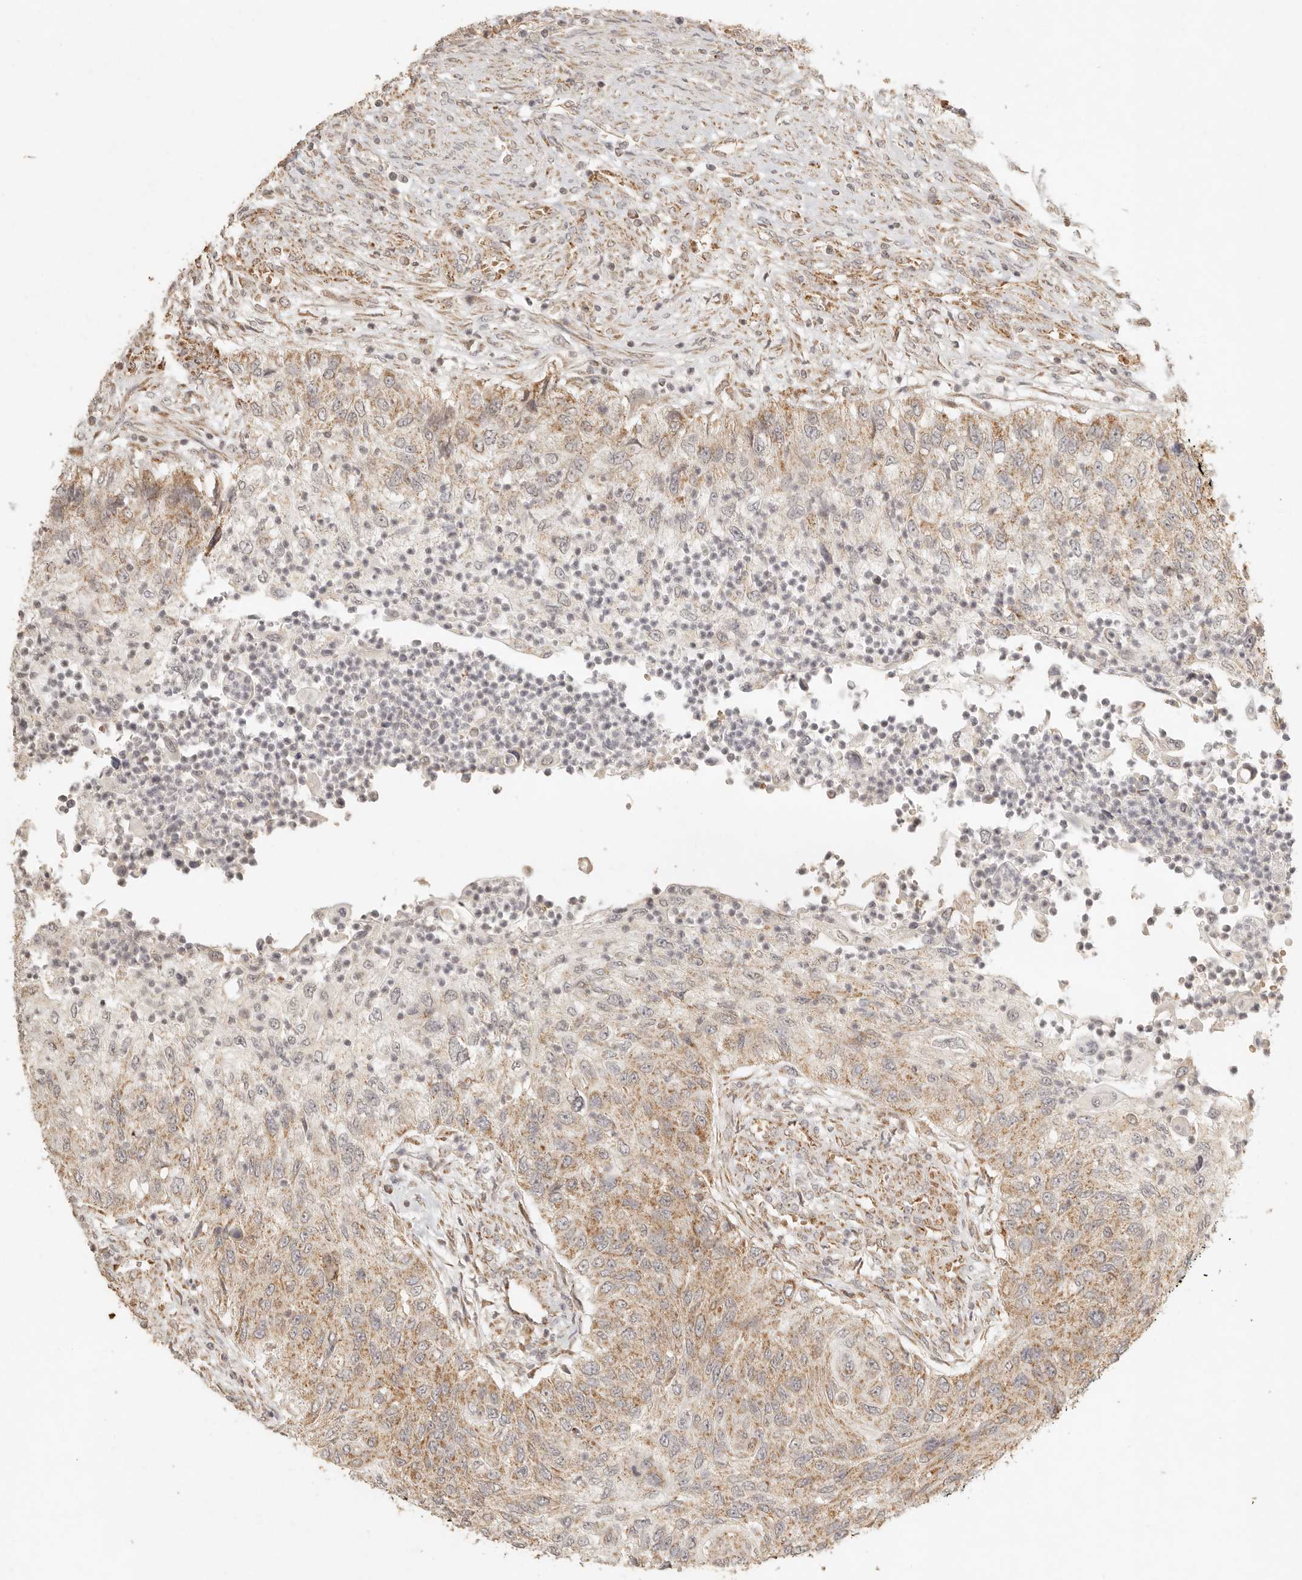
{"staining": {"intensity": "moderate", "quantity": "25%-75%", "location": "cytoplasmic/membranous"}, "tissue": "urothelial cancer", "cell_type": "Tumor cells", "image_type": "cancer", "snomed": [{"axis": "morphology", "description": "Urothelial carcinoma, High grade"}, {"axis": "topography", "description": "Urinary bladder"}], "caption": "High-grade urothelial carcinoma stained with immunohistochemistry displays moderate cytoplasmic/membranous expression in approximately 25%-75% of tumor cells.", "gene": "MRPL55", "patient": {"sex": "female", "age": 60}}